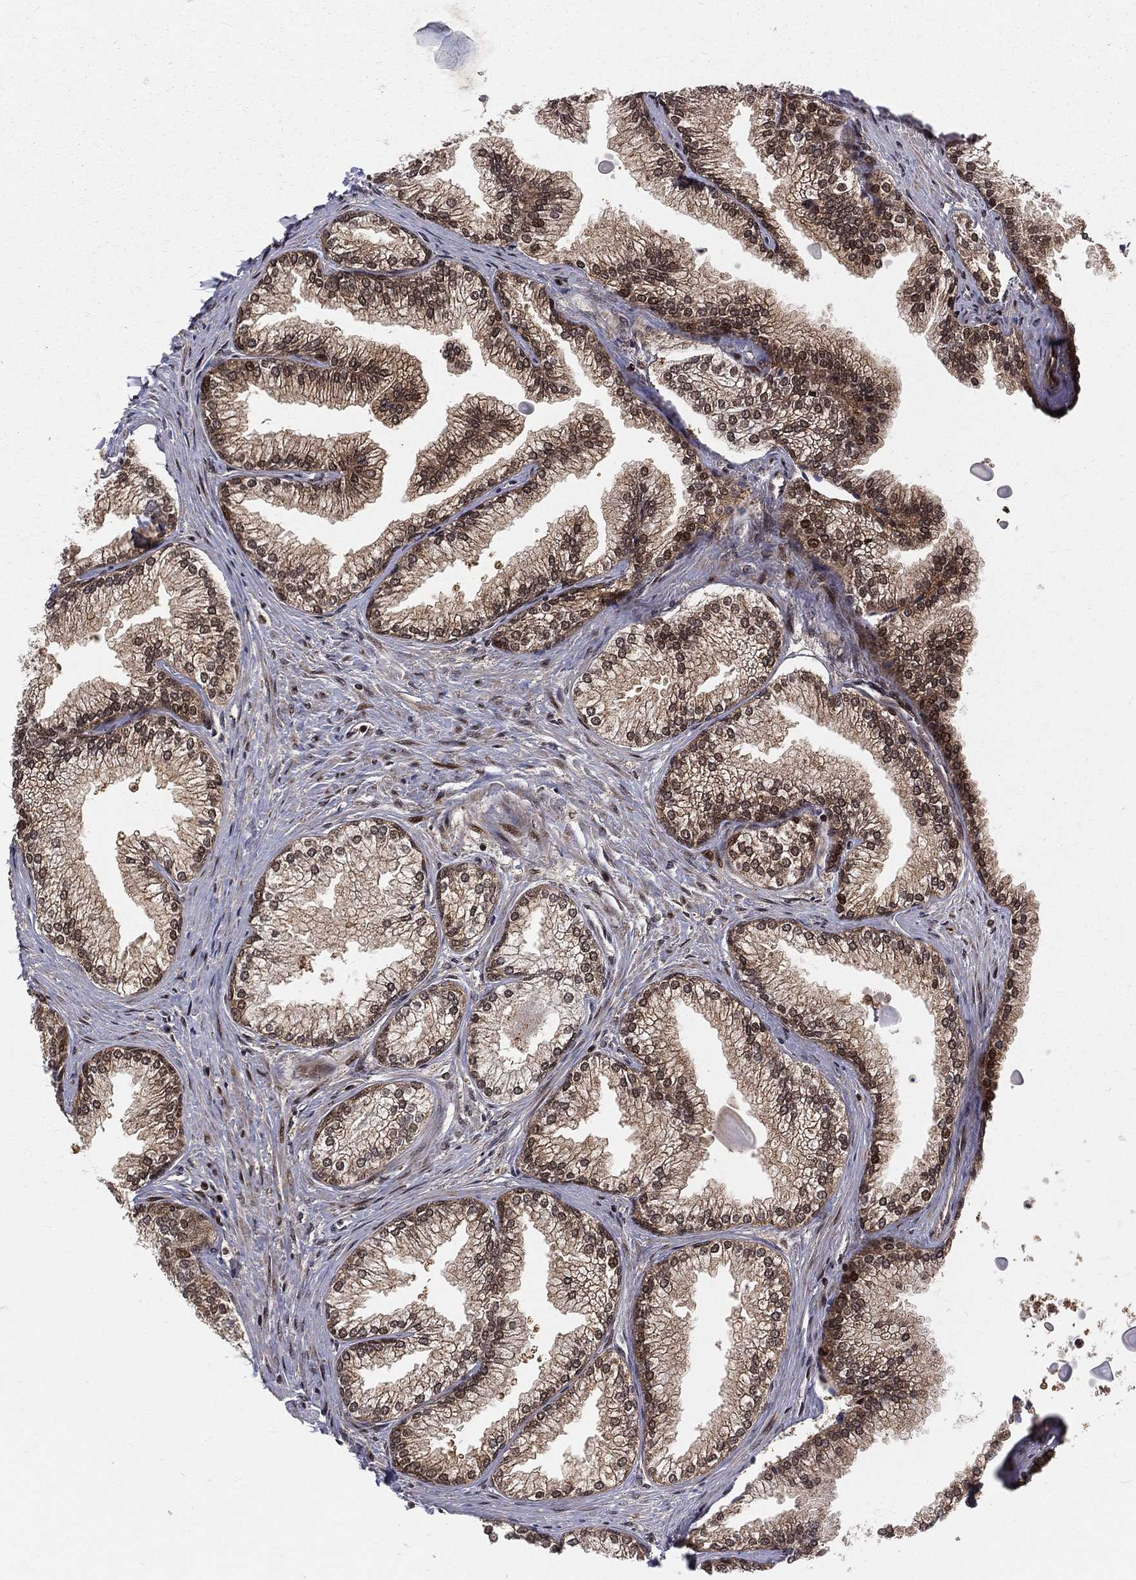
{"staining": {"intensity": "moderate", "quantity": ">75%", "location": "cytoplasmic/membranous"}, "tissue": "prostate", "cell_type": "Glandular cells", "image_type": "normal", "snomed": [{"axis": "morphology", "description": "Normal tissue, NOS"}, {"axis": "topography", "description": "Prostate"}], "caption": "High-magnification brightfield microscopy of unremarkable prostate stained with DAB (brown) and counterstained with hematoxylin (blue). glandular cells exhibit moderate cytoplasmic/membranous staining is identified in about>75% of cells.", "gene": "MDM2", "patient": {"sex": "male", "age": 72}}